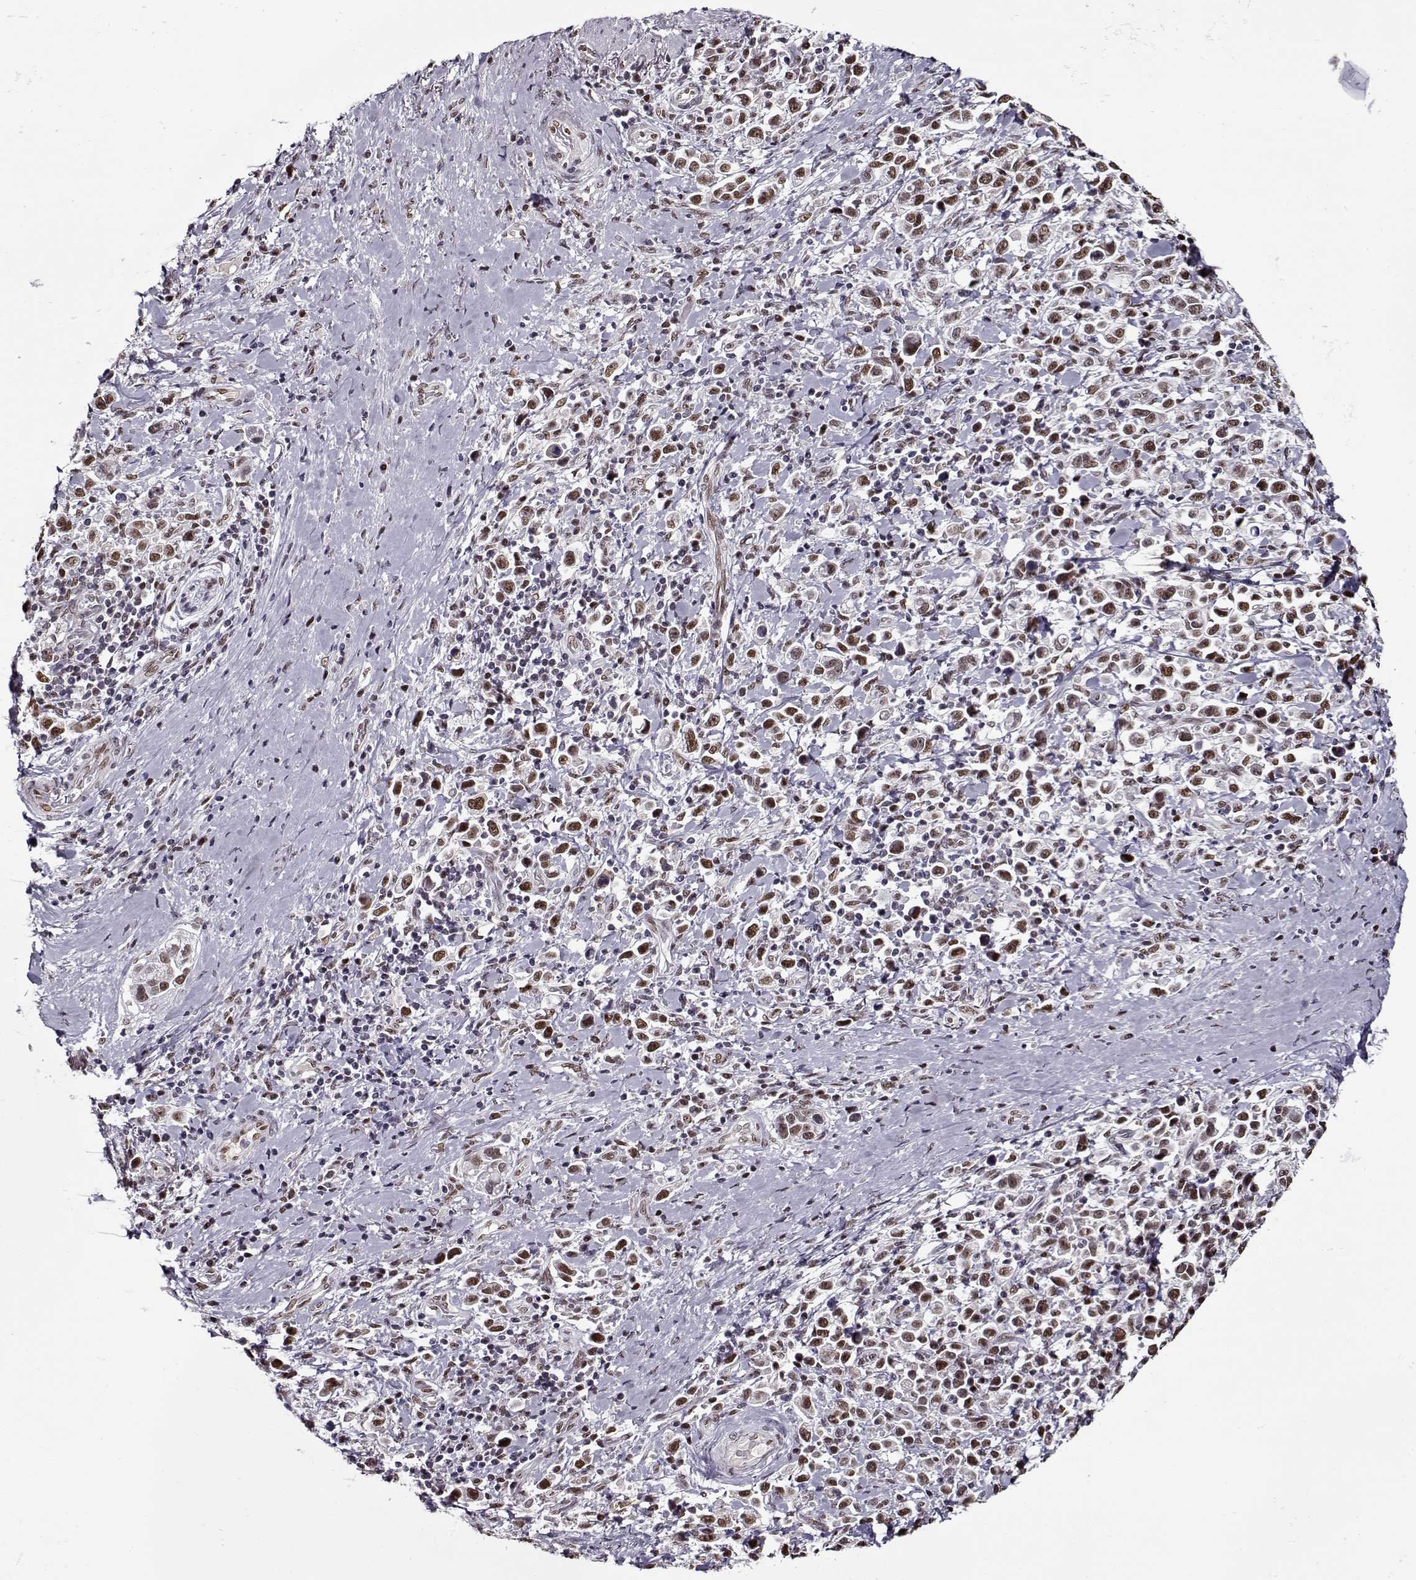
{"staining": {"intensity": "moderate", "quantity": ">75%", "location": "nuclear"}, "tissue": "stomach cancer", "cell_type": "Tumor cells", "image_type": "cancer", "snomed": [{"axis": "morphology", "description": "Adenocarcinoma, NOS"}, {"axis": "topography", "description": "Stomach"}], "caption": "Immunohistochemical staining of human stomach cancer displays medium levels of moderate nuclear protein expression in approximately >75% of tumor cells.", "gene": "PRMT8", "patient": {"sex": "male", "age": 93}}